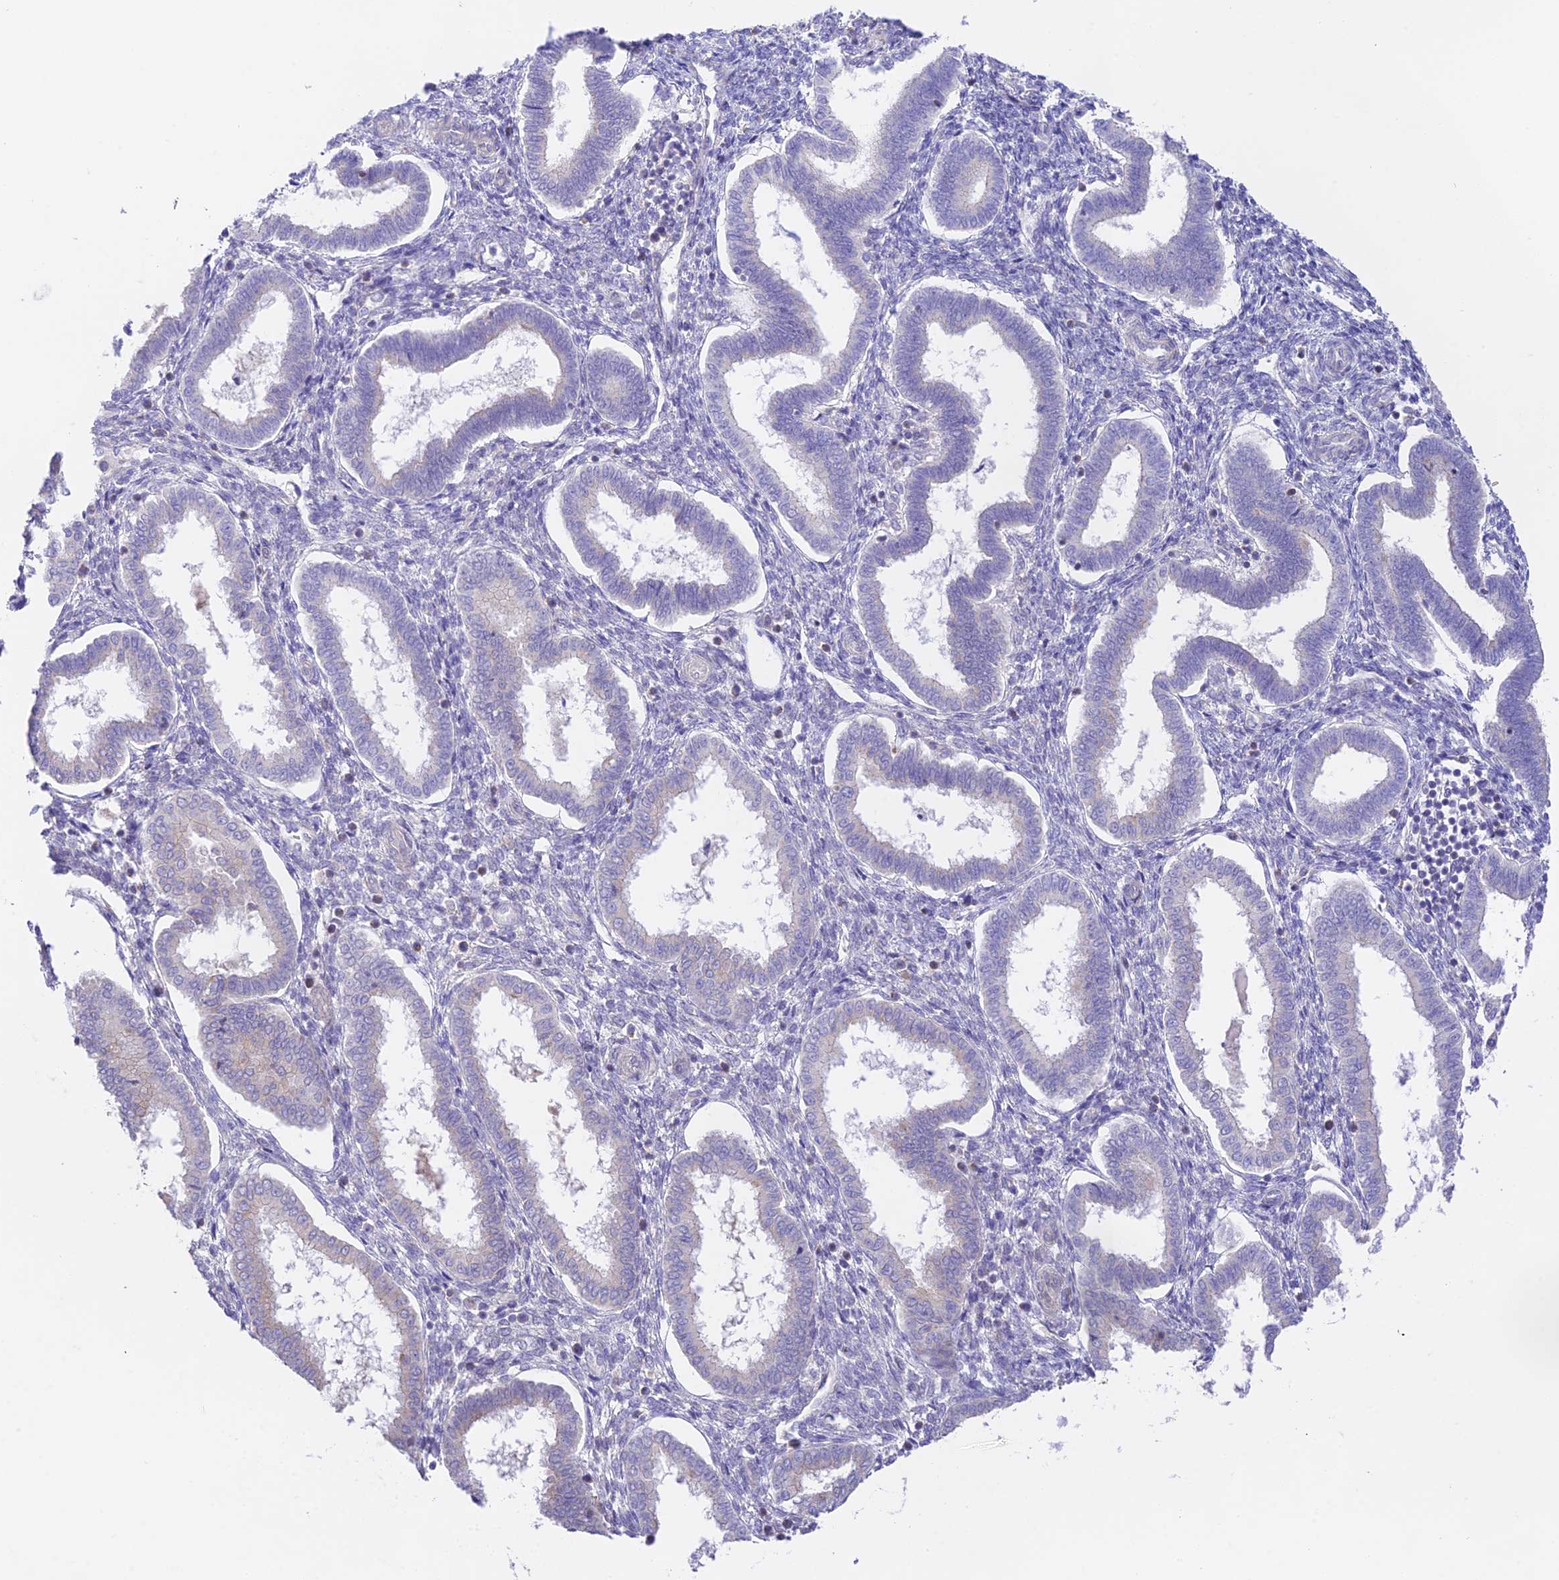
{"staining": {"intensity": "negative", "quantity": "none", "location": "none"}, "tissue": "endometrium", "cell_type": "Cells in endometrial stroma", "image_type": "normal", "snomed": [{"axis": "morphology", "description": "Normal tissue, NOS"}, {"axis": "topography", "description": "Endometrium"}], "caption": "Immunohistochemistry image of benign endometrium: endometrium stained with DAB demonstrates no significant protein positivity in cells in endometrial stroma. (Brightfield microscopy of DAB (3,3'-diaminobenzidine) IHC at high magnification).", "gene": "CAMSAP3", "patient": {"sex": "female", "age": 24}}